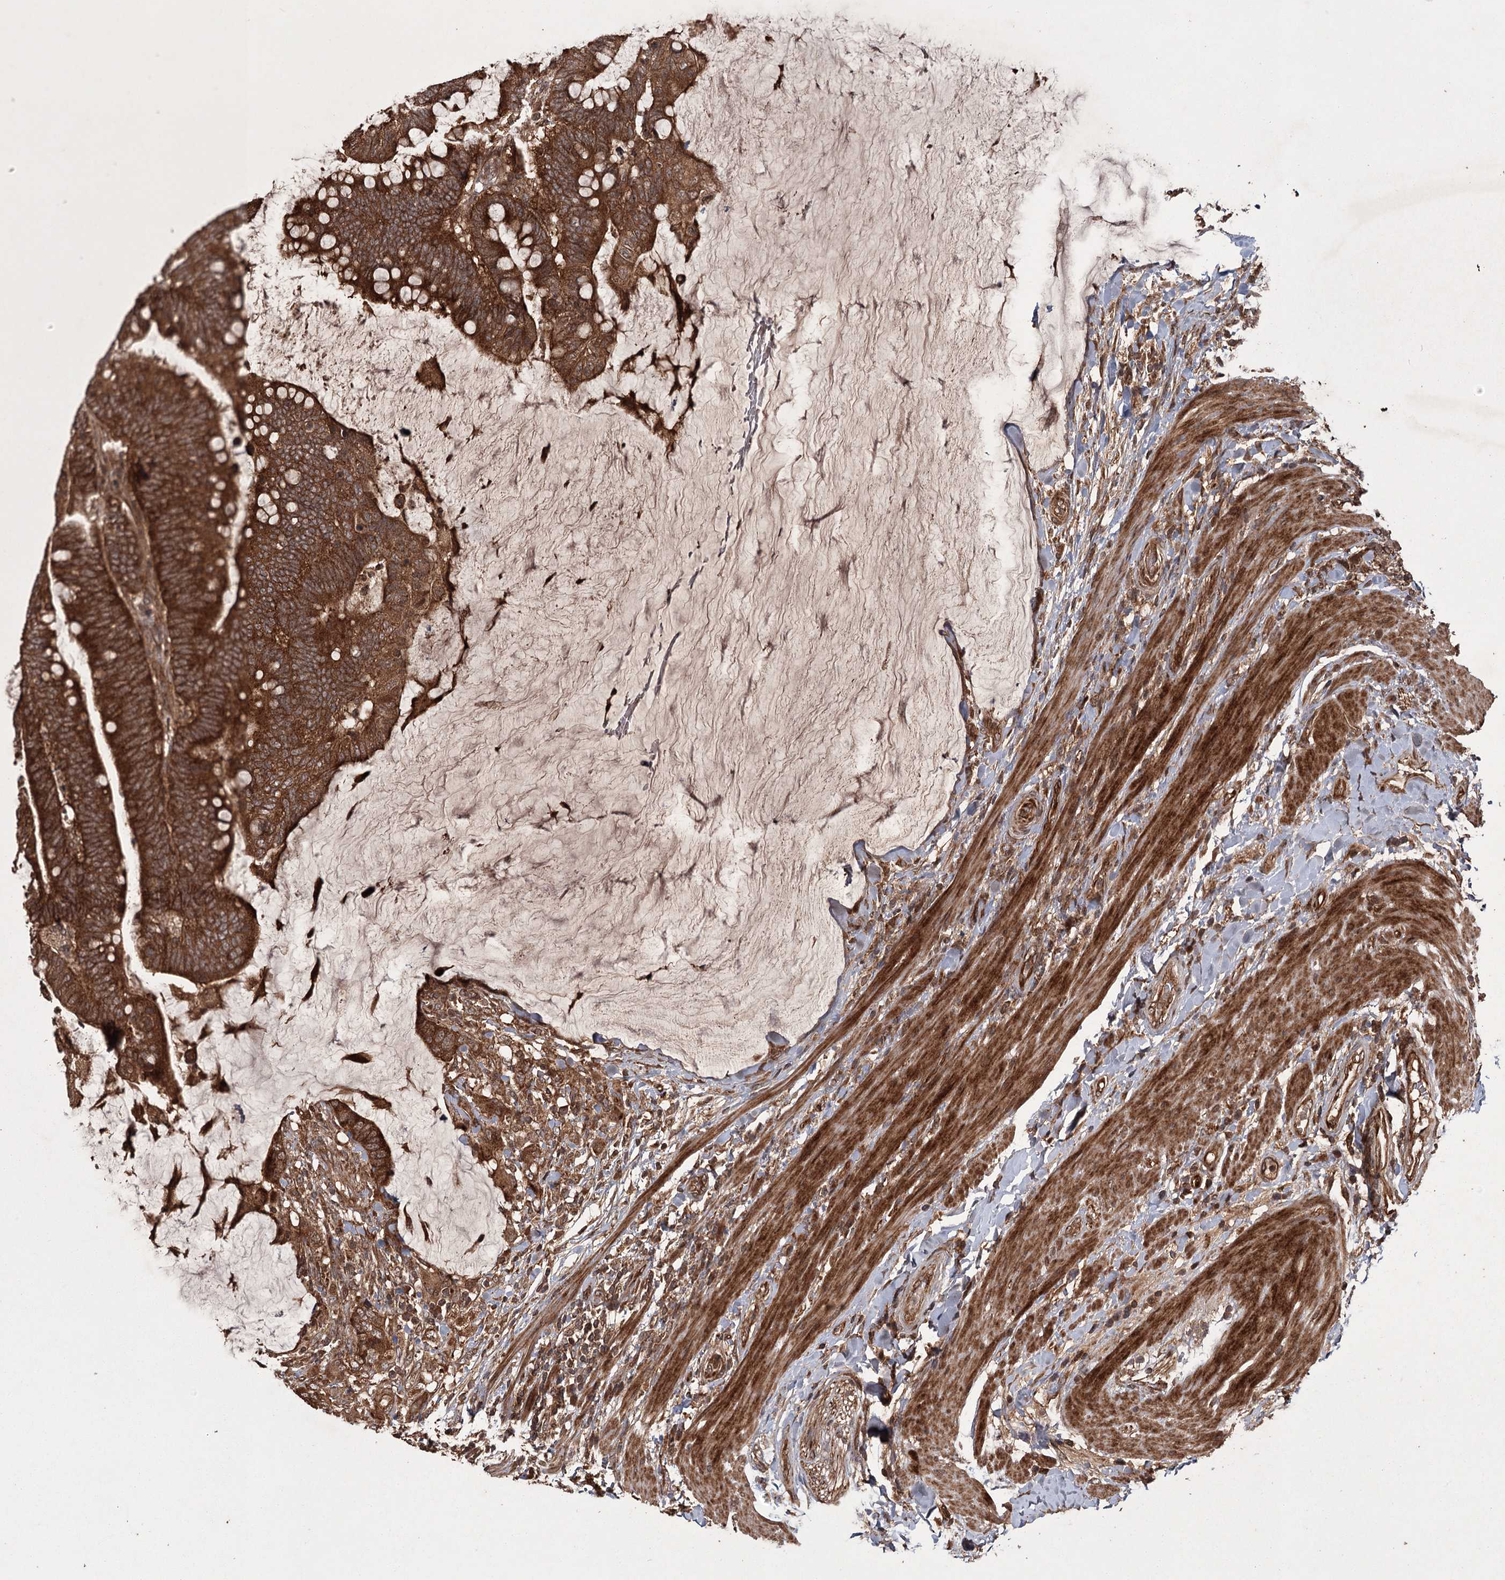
{"staining": {"intensity": "strong", "quantity": ">75%", "location": "cytoplasmic/membranous"}, "tissue": "colorectal cancer", "cell_type": "Tumor cells", "image_type": "cancer", "snomed": [{"axis": "morphology", "description": "Adenocarcinoma, NOS"}, {"axis": "topography", "description": "Colon"}], "caption": "This is a micrograph of IHC staining of adenocarcinoma (colorectal), which shows strong expression in the cytoplasmic/membranous of tumor cells.", "gene": "RPAP3", "patient": {"sex": "female", "age": 66}}